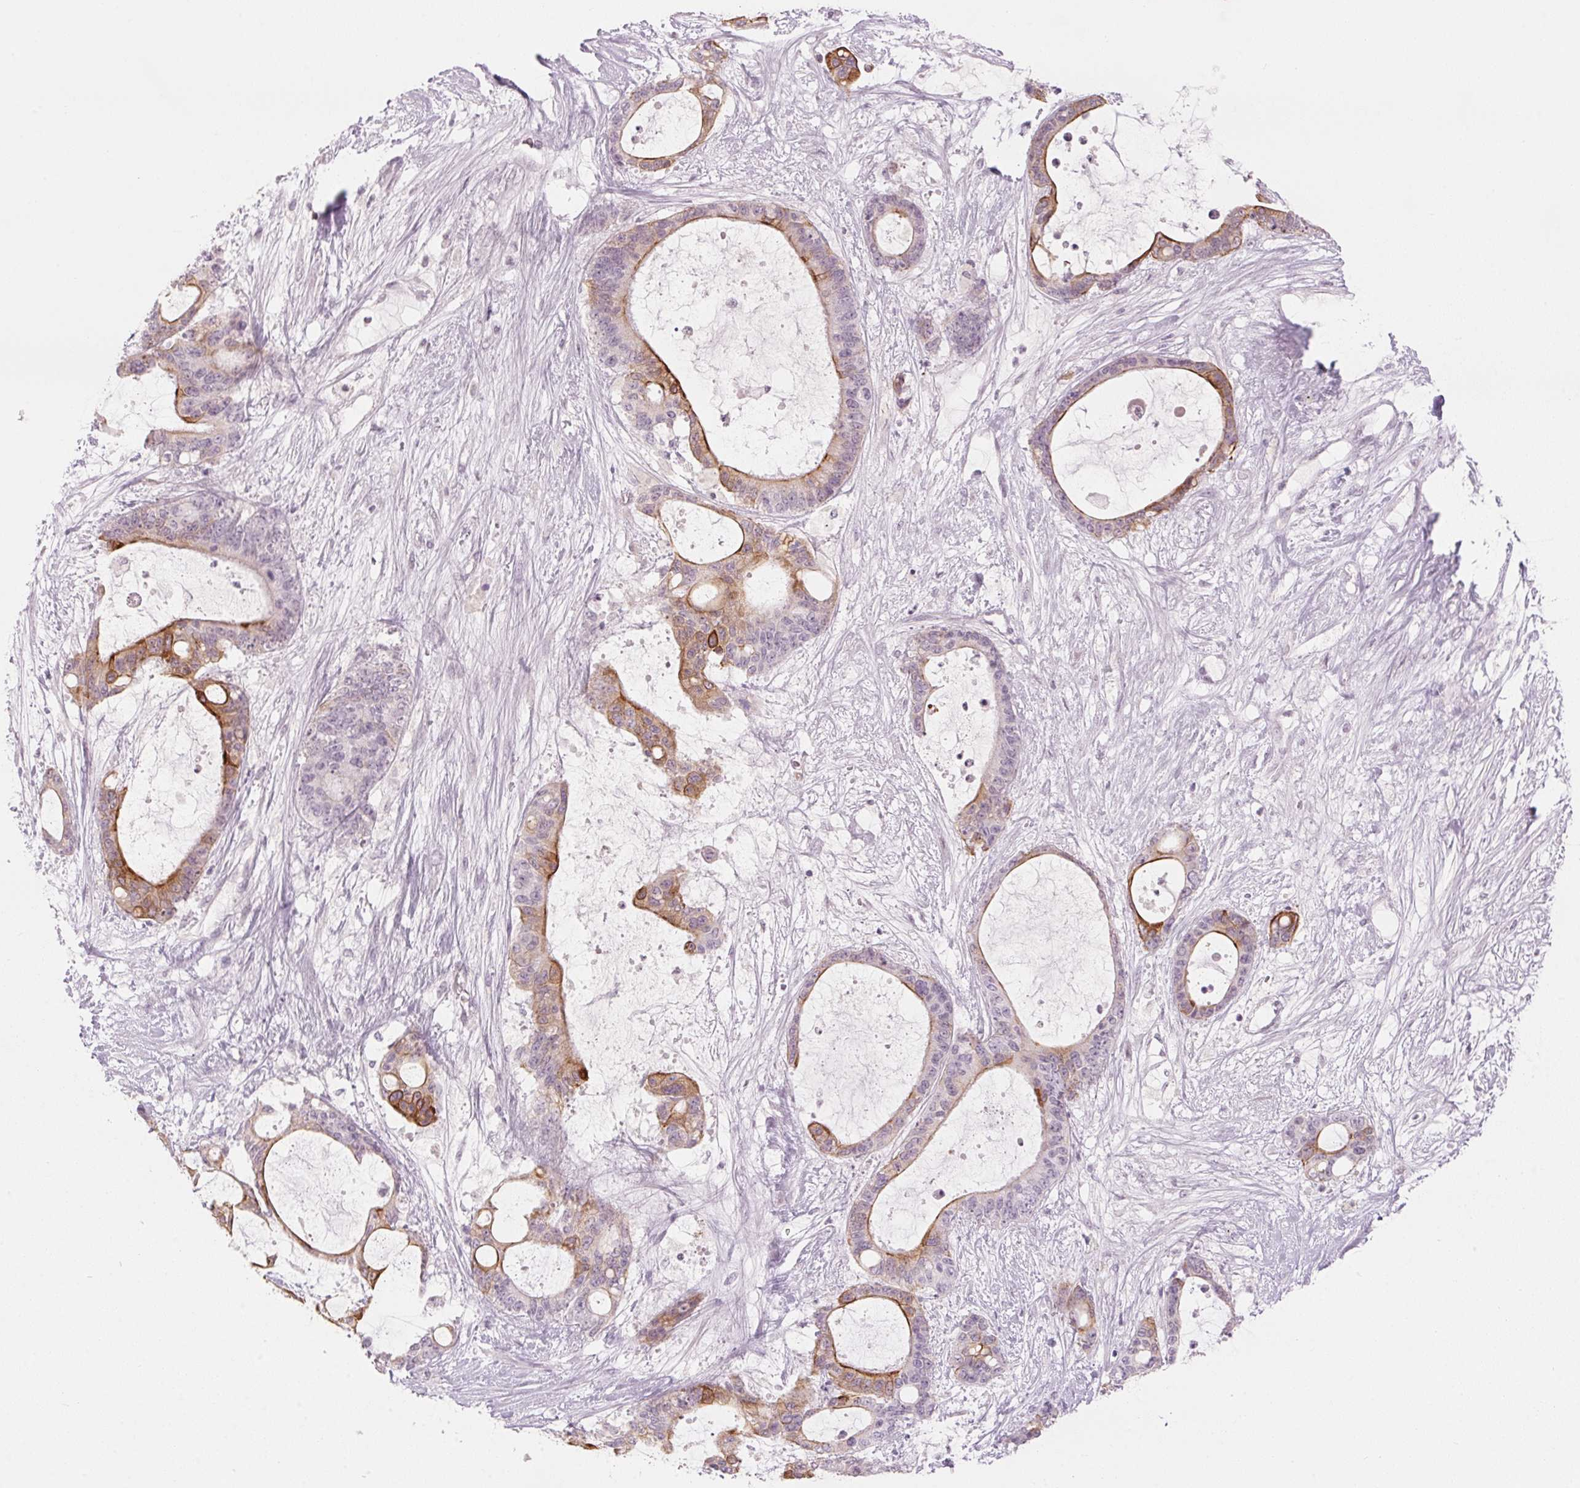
{"staining": {"intensity": "moderate", "quantity": "25%-75%", "location": "cytoplasmic/membranous"}, "tissue": "liver cancer", "cell_type": "Tumor cells", "image_type": "cancer", "snomed": [{"axis": "morphology", "description": "Normal tissue, NOS"}, {"axis": "morphology", "description": "Cholangiocarcinoma"}, {"axis": "topography", "description": "Liver"}, {"axis": "topography", "description": "Peripheral nerve tissue"}], "caption": "Protein staining shows moderate cytoplasmic/membranous expression in approximately 25%-75% of tumor cells in liver cancer (cholangiocarcinoma).", "gene": "SCTR", "patient": {"sex": "female", "age": 73}}